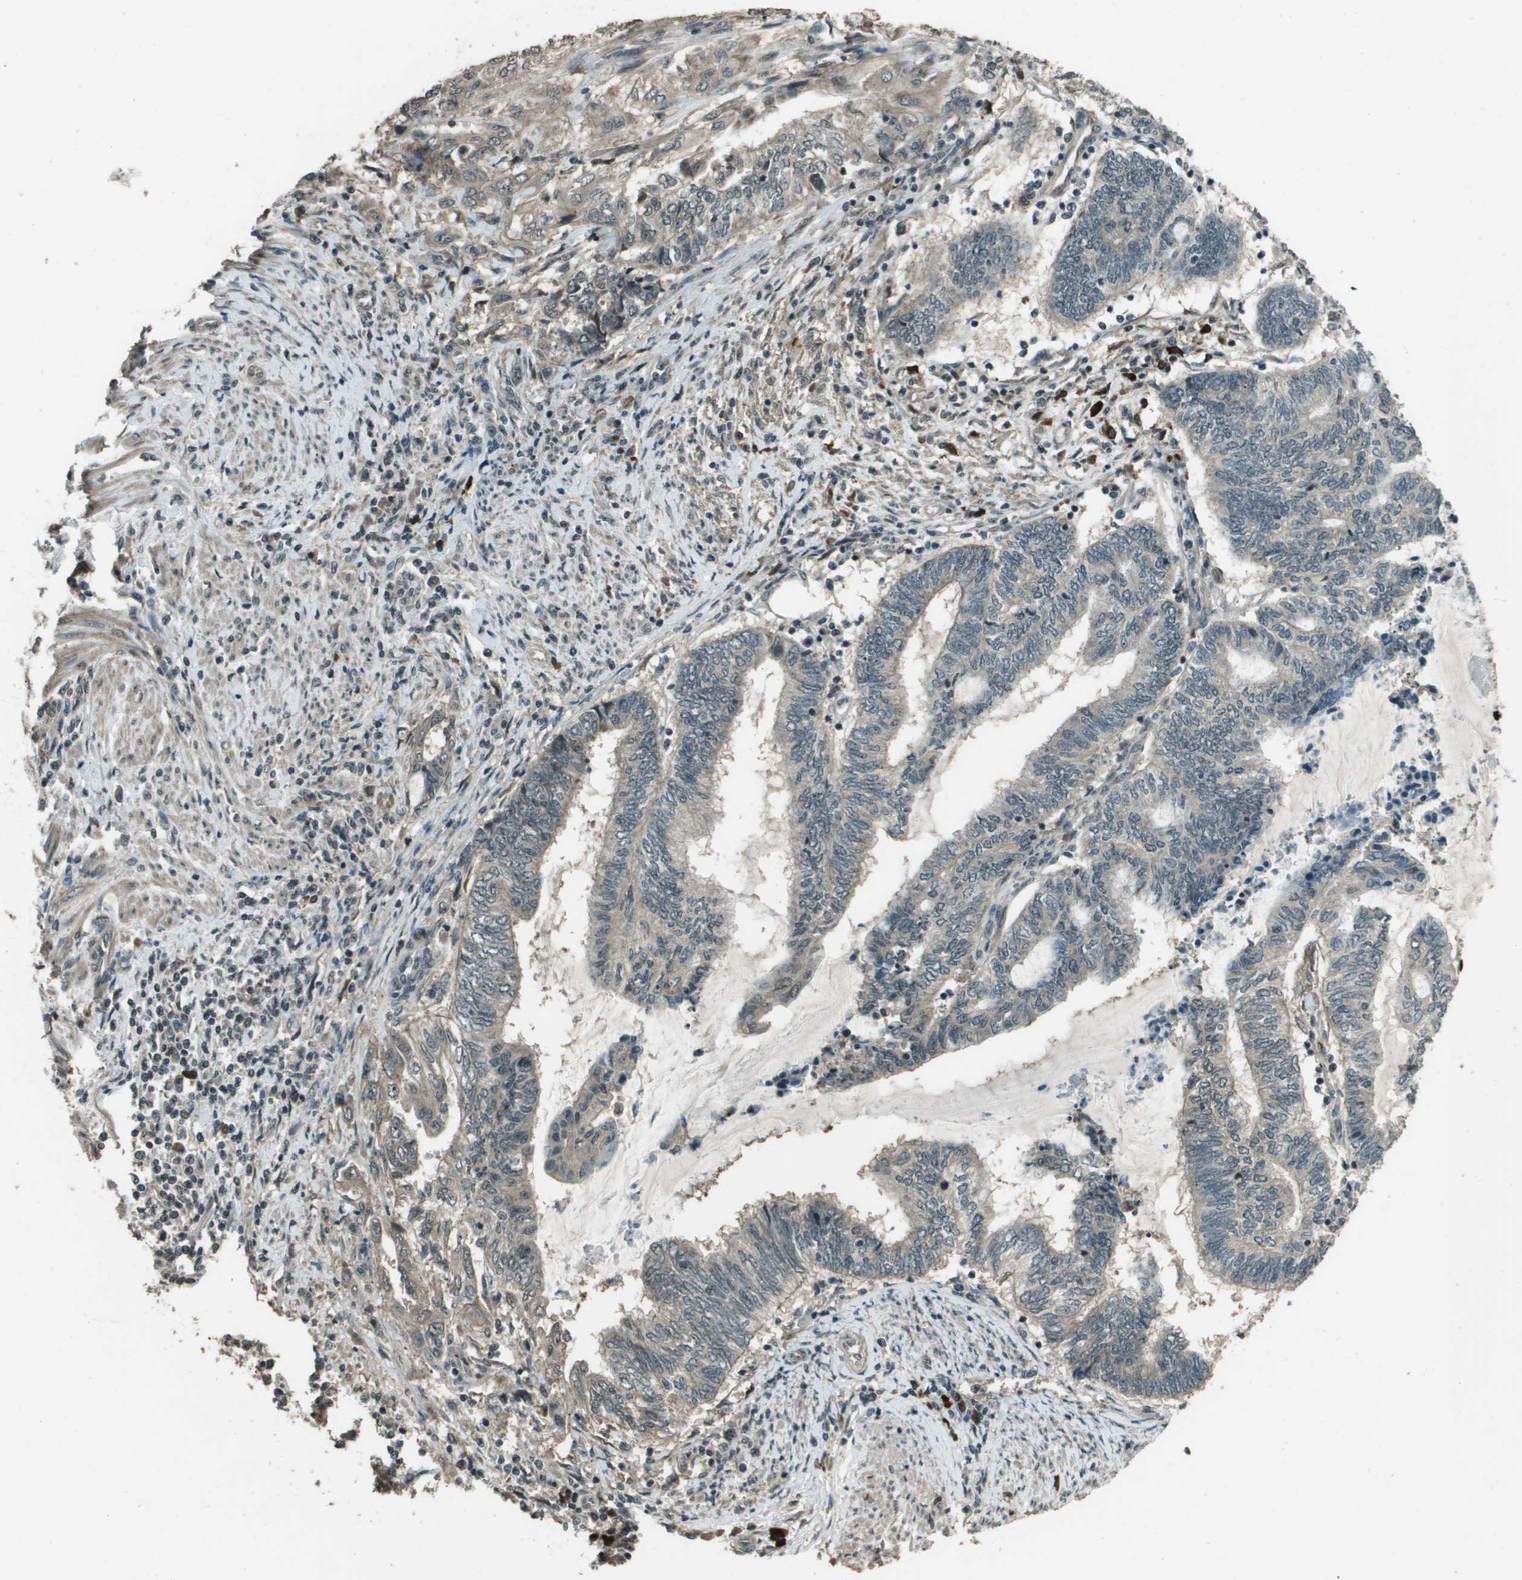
{"staining": {"intensity": "weak", "quantity": "25%-75%", "location": "cytoplasmic/membranous"}, "tissue": "endometrial cancer", "cell_type": "Tumor cells", "image_type": "cancer", "snomed": [{"axis": "morphology", "description": "Adenocarcinoma, NOS"}, {"axis": "topography", "description": "Uterus"}, {"axis": "topography", "description": "Endometrium"}], "caption": "A micrograph showing weak cytoplasmic/membranous positivity in about 25%-75% of tumor cells in adenocarcinoma (endometrial), as visualized by brown immunohistochemical staining.", "gene": "SDC3", "patient": {"sex": "female", "age": 70}}